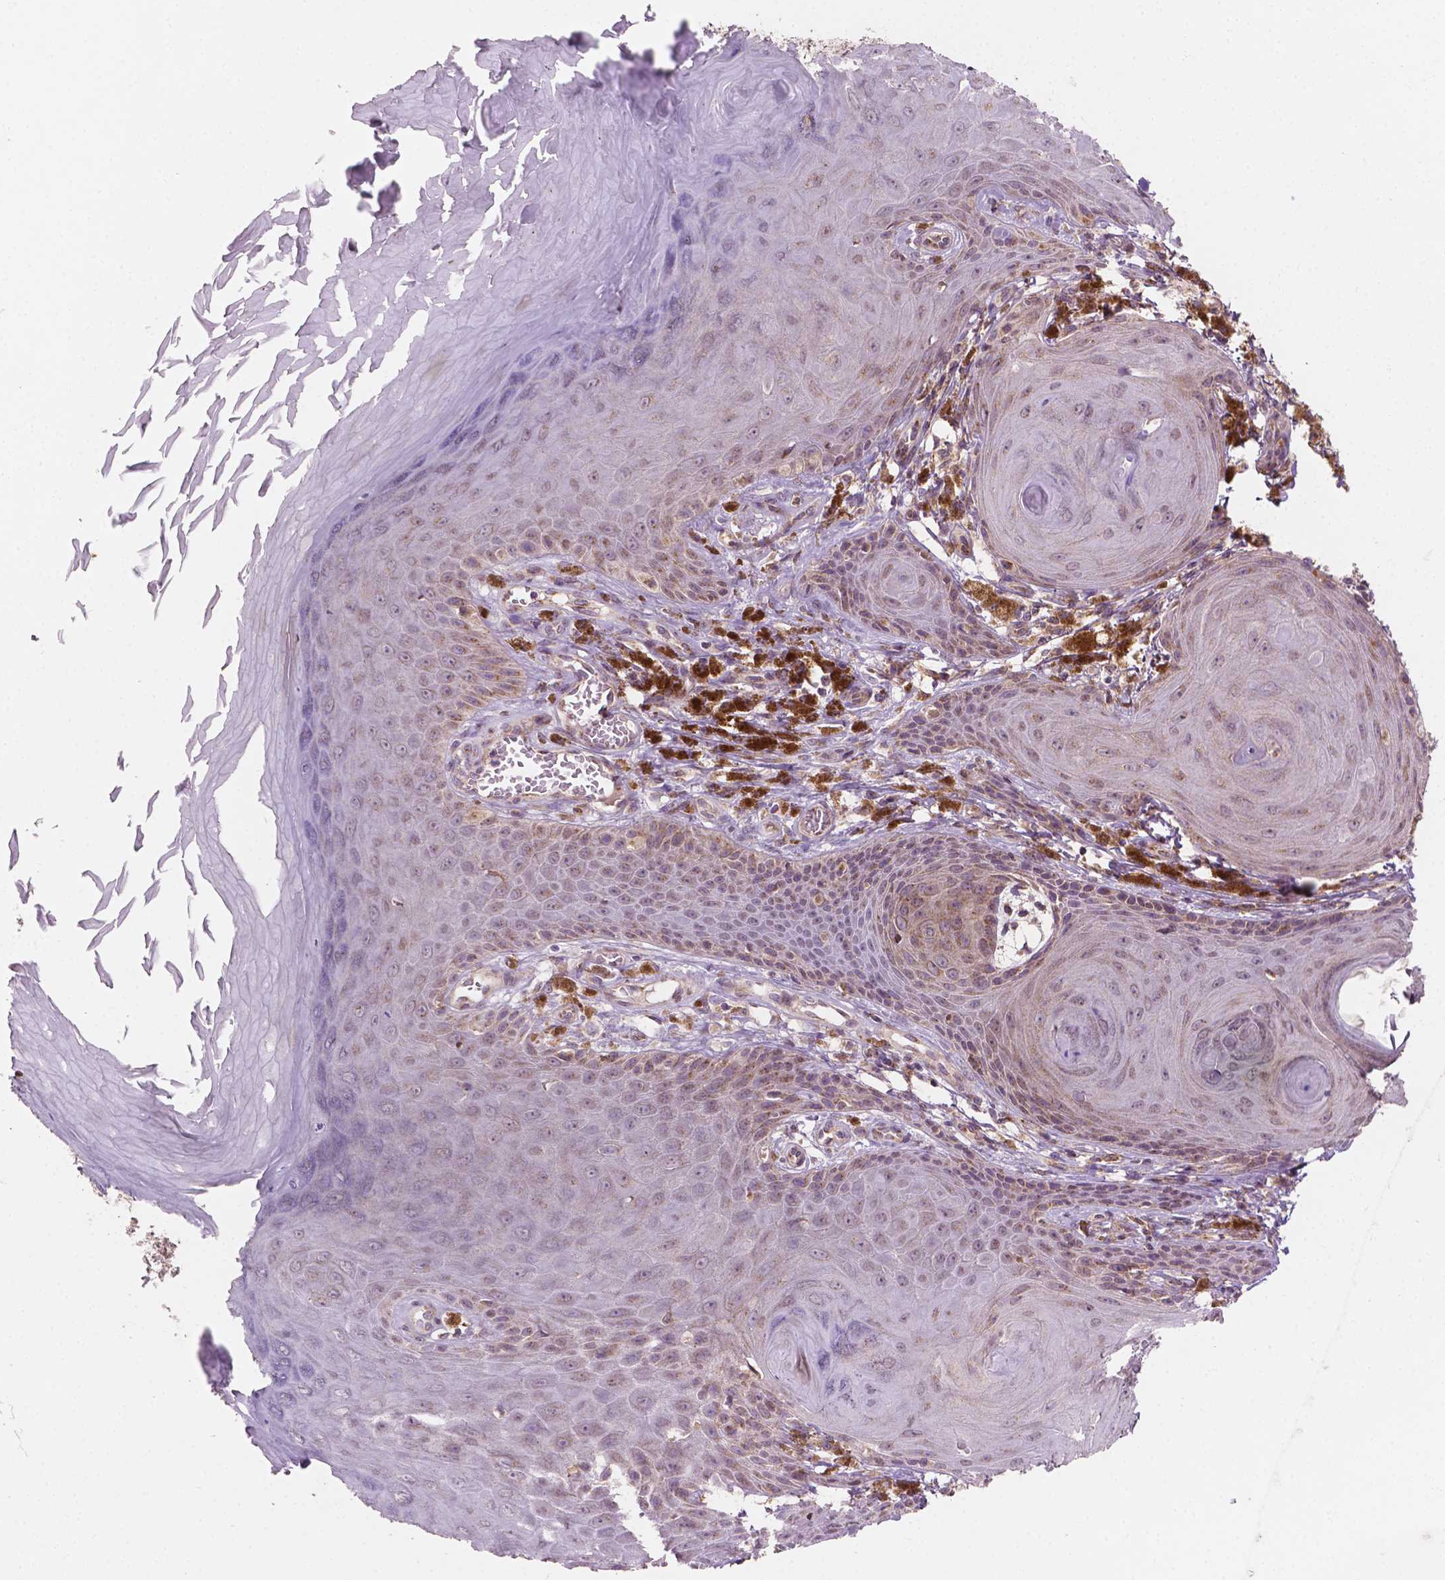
{"staining": {"intensity": "negative", "quantity": "none", "location": "none"}, "tissue": "melanoma", "cell_type": "Tumor cells", "image_type": "cancer", "snomed": [{"axis": "morphology", "description": "Malignant melanoma, NOS"}, {"axis": "topography", "description": "Skin"}], "caption": "High magnification brightfield microscopy of malignant melanoma stained with DAB (brown) and counterstained with hematoxylin (blue): tumor cells show no significant staining. The staining is performed using DAB (3,3'-diaminobenzidine) brown chromogen with nuclei counter-stained in using hematoxylin.", "gene": "EBAG9", "patient": {"sex": "female", "age": 80}}